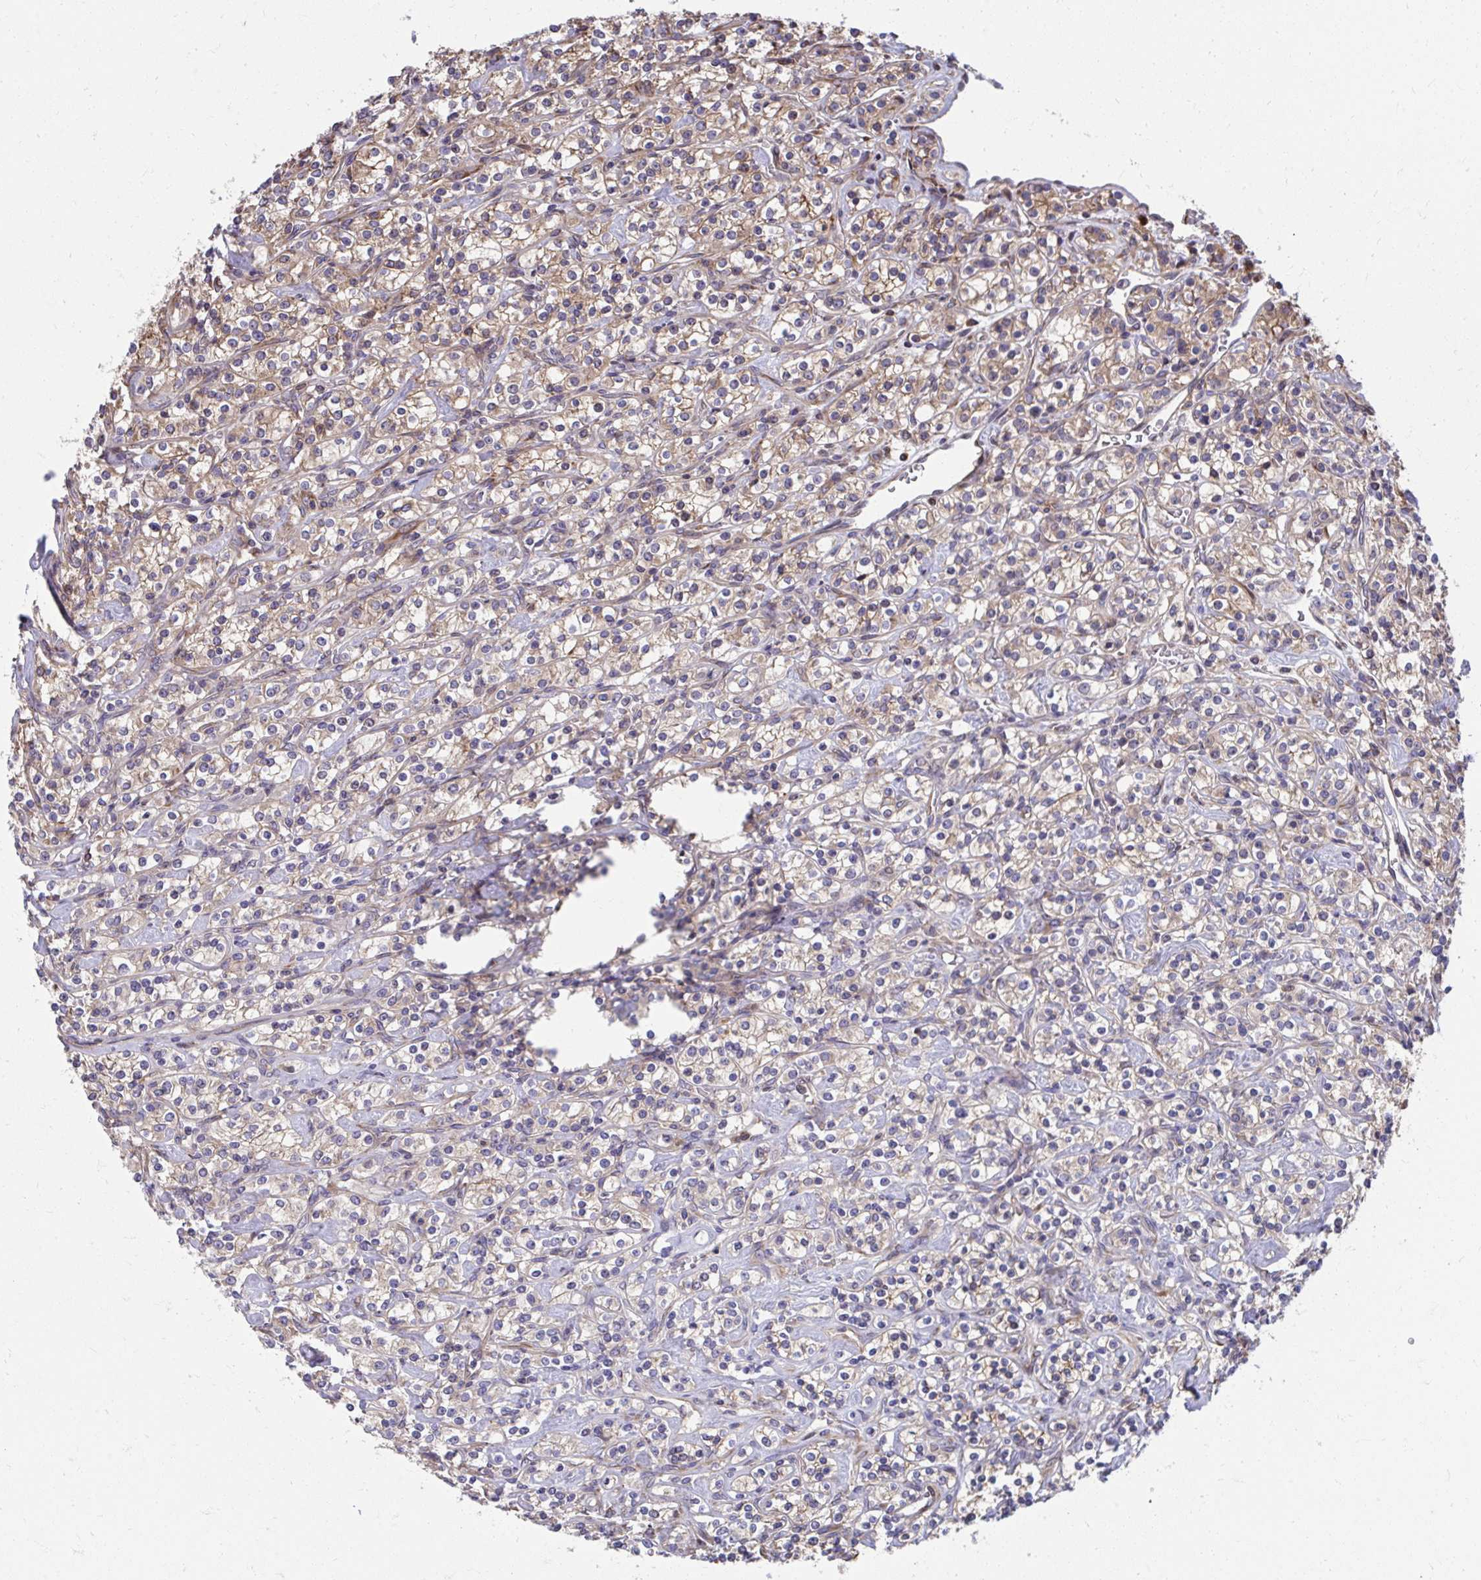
{"staining": {"intensity": "weak", "quantity": ">75%", "location": "cytoplasmic/membranous"}, "tissue": "renal cancer", "cell_type": "Tumor cells", "image_type": "cancer", "snomed": [{"axis": "morphology", "description": "Adenocarcinoma, NOS"}, {"axis": "topography", "description": "Kidney"}], "caption": "Immunohistochemistry micrograph of human renal cancer (adenocarcinoma) stained for a protein (brown), which exhibits low levels of weak cytoplasmic/membranous positivity in about >75% of tumor cells.", "gene": "ZNF778", "patient": {"sex": "male", "age": 77}}